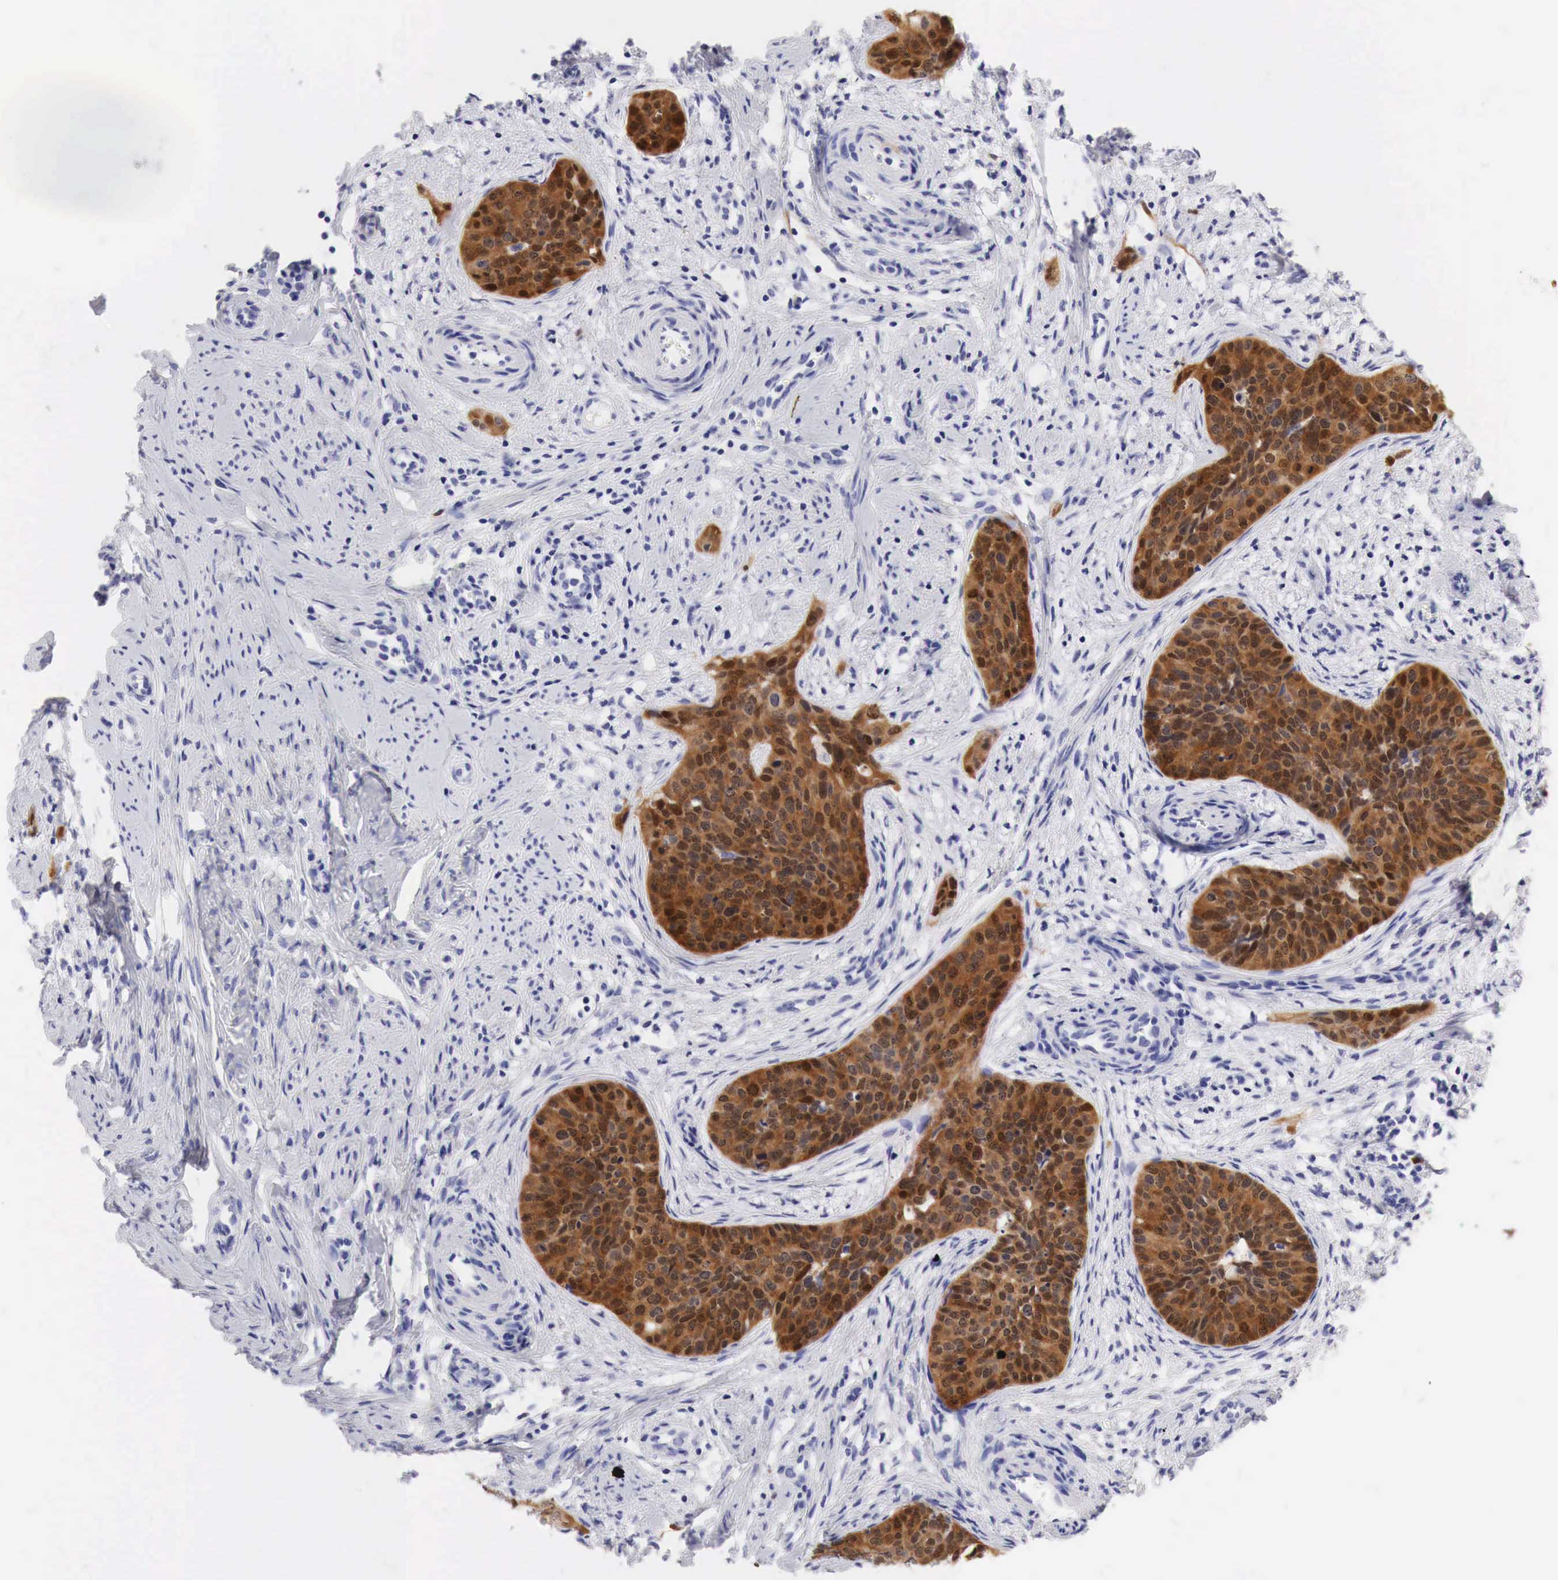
{"staining": {"intensity": "strong", "quantity": ">75%", "location": "cytoplasmic/membranous"}, "tissue": "cervical cancer", "cell_type": "Tumor cells", "image_type": "cancer", "snomed": [{"axis": "morphology", "description": "Squamous cell carcinoma, NOS"}, {"axis": "topography", "description": "Cervix"}], "caption": "Immunohistochemical staining of human squamous cell carcinoma (cervical) reveals strong cytoplasmic/membranous protein positivity in about >75% of tumor cells.", "gene": "CDKN2A", "patient": {"sex": "female", "age": 34}}